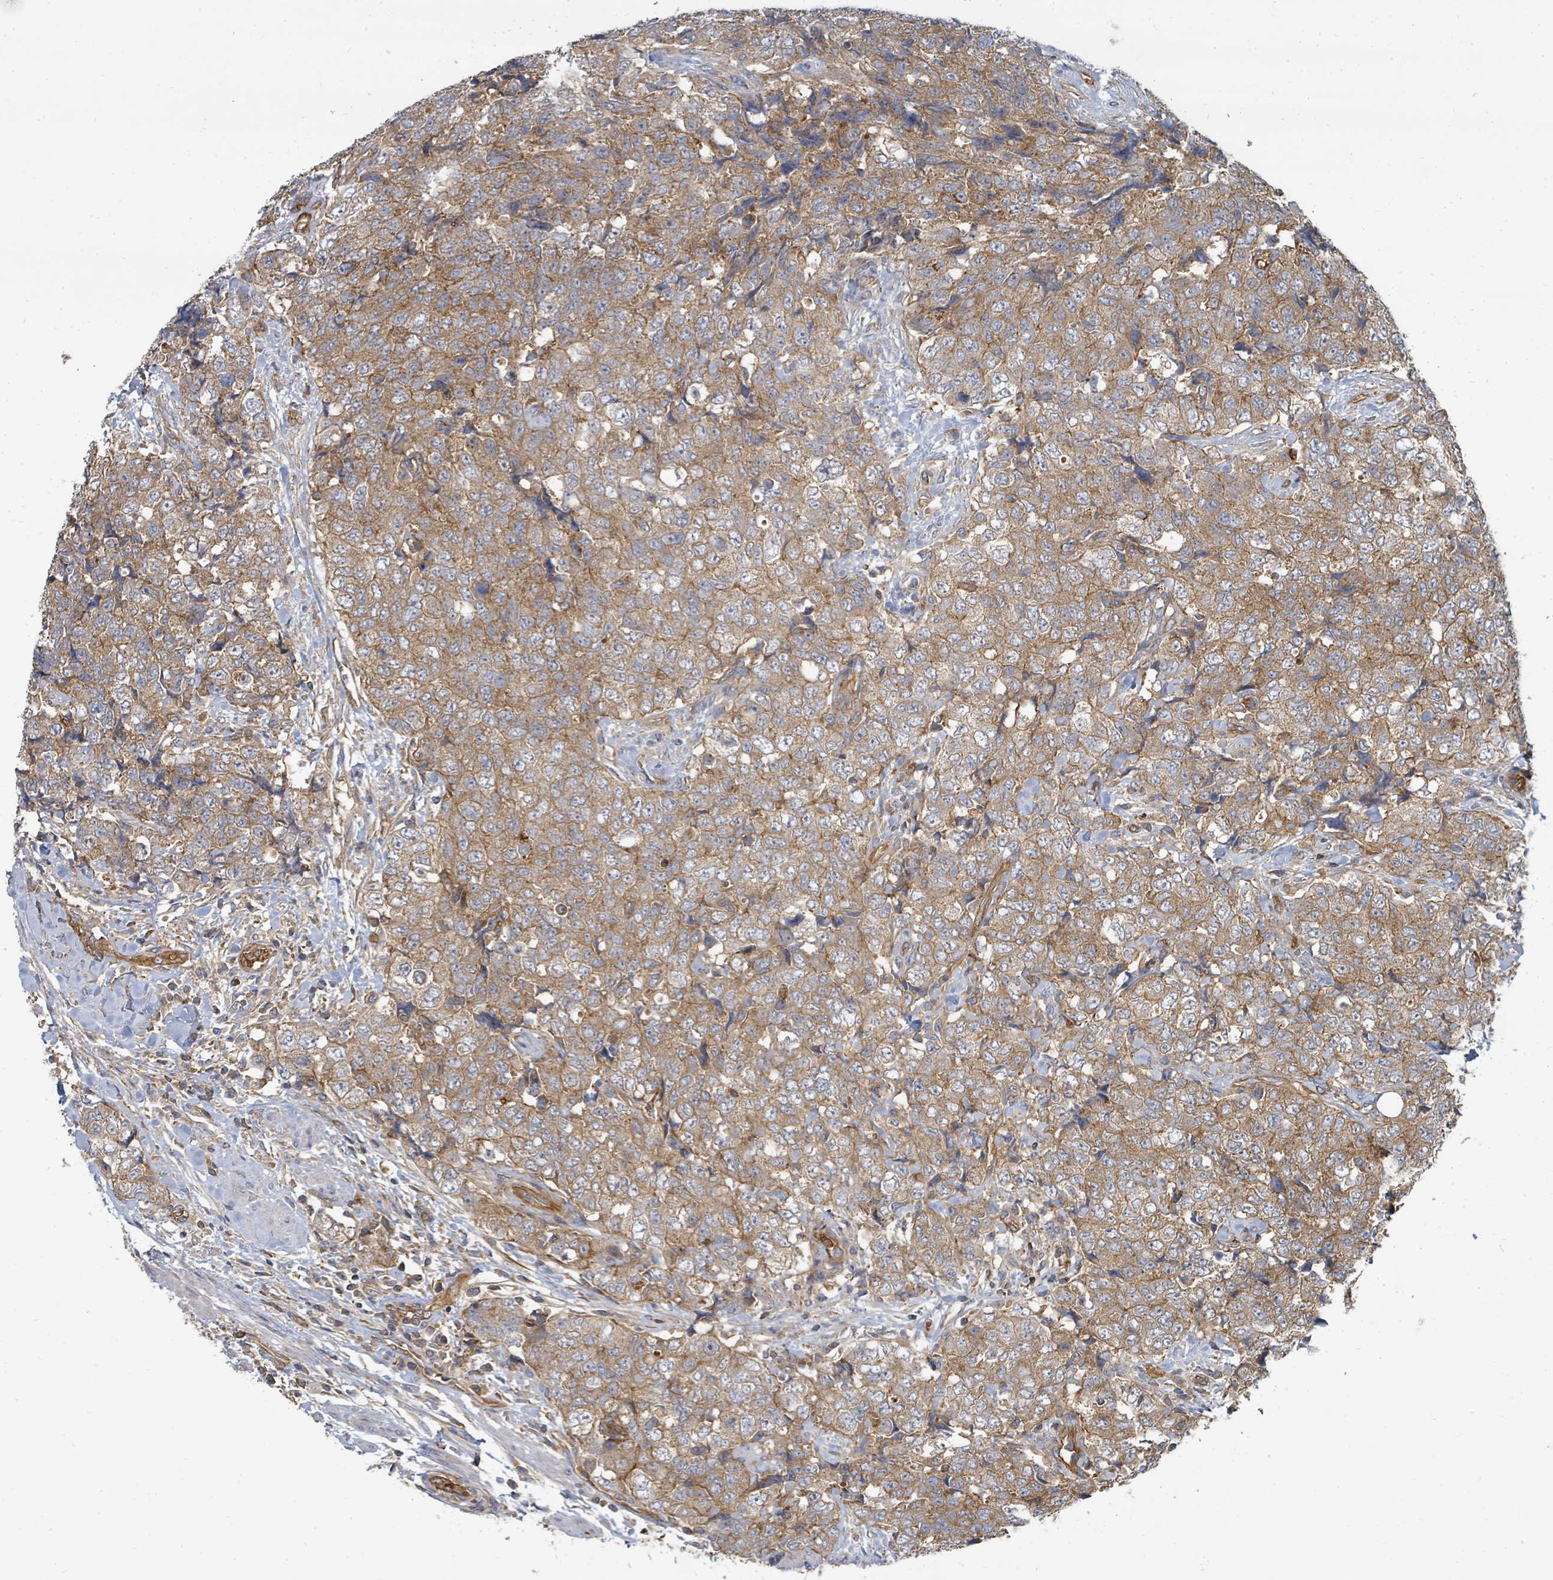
{"staining": {"intensity": "moderate", "quantity": ">75%", "location": "cytoplasmic/membranous"}, "tissue": "urothelial cancer", "cell_type": "Tumor cells", "image_type": "cancer", "snomed": [{"axis": "morphology", "description": "Urothelial carcinoma, High grade"}, {"axis": "topography", "description": "Urinary bladder"}], "caption": "This image shows immunohistochemistry (IHC) staining of urothelial cancer, with medium moderate cytoplasmic/membranous positivity in approximately >75% of tumor cells.", "gene": "BOLA2B", "patient": {"sex": "female", "age": 78}}